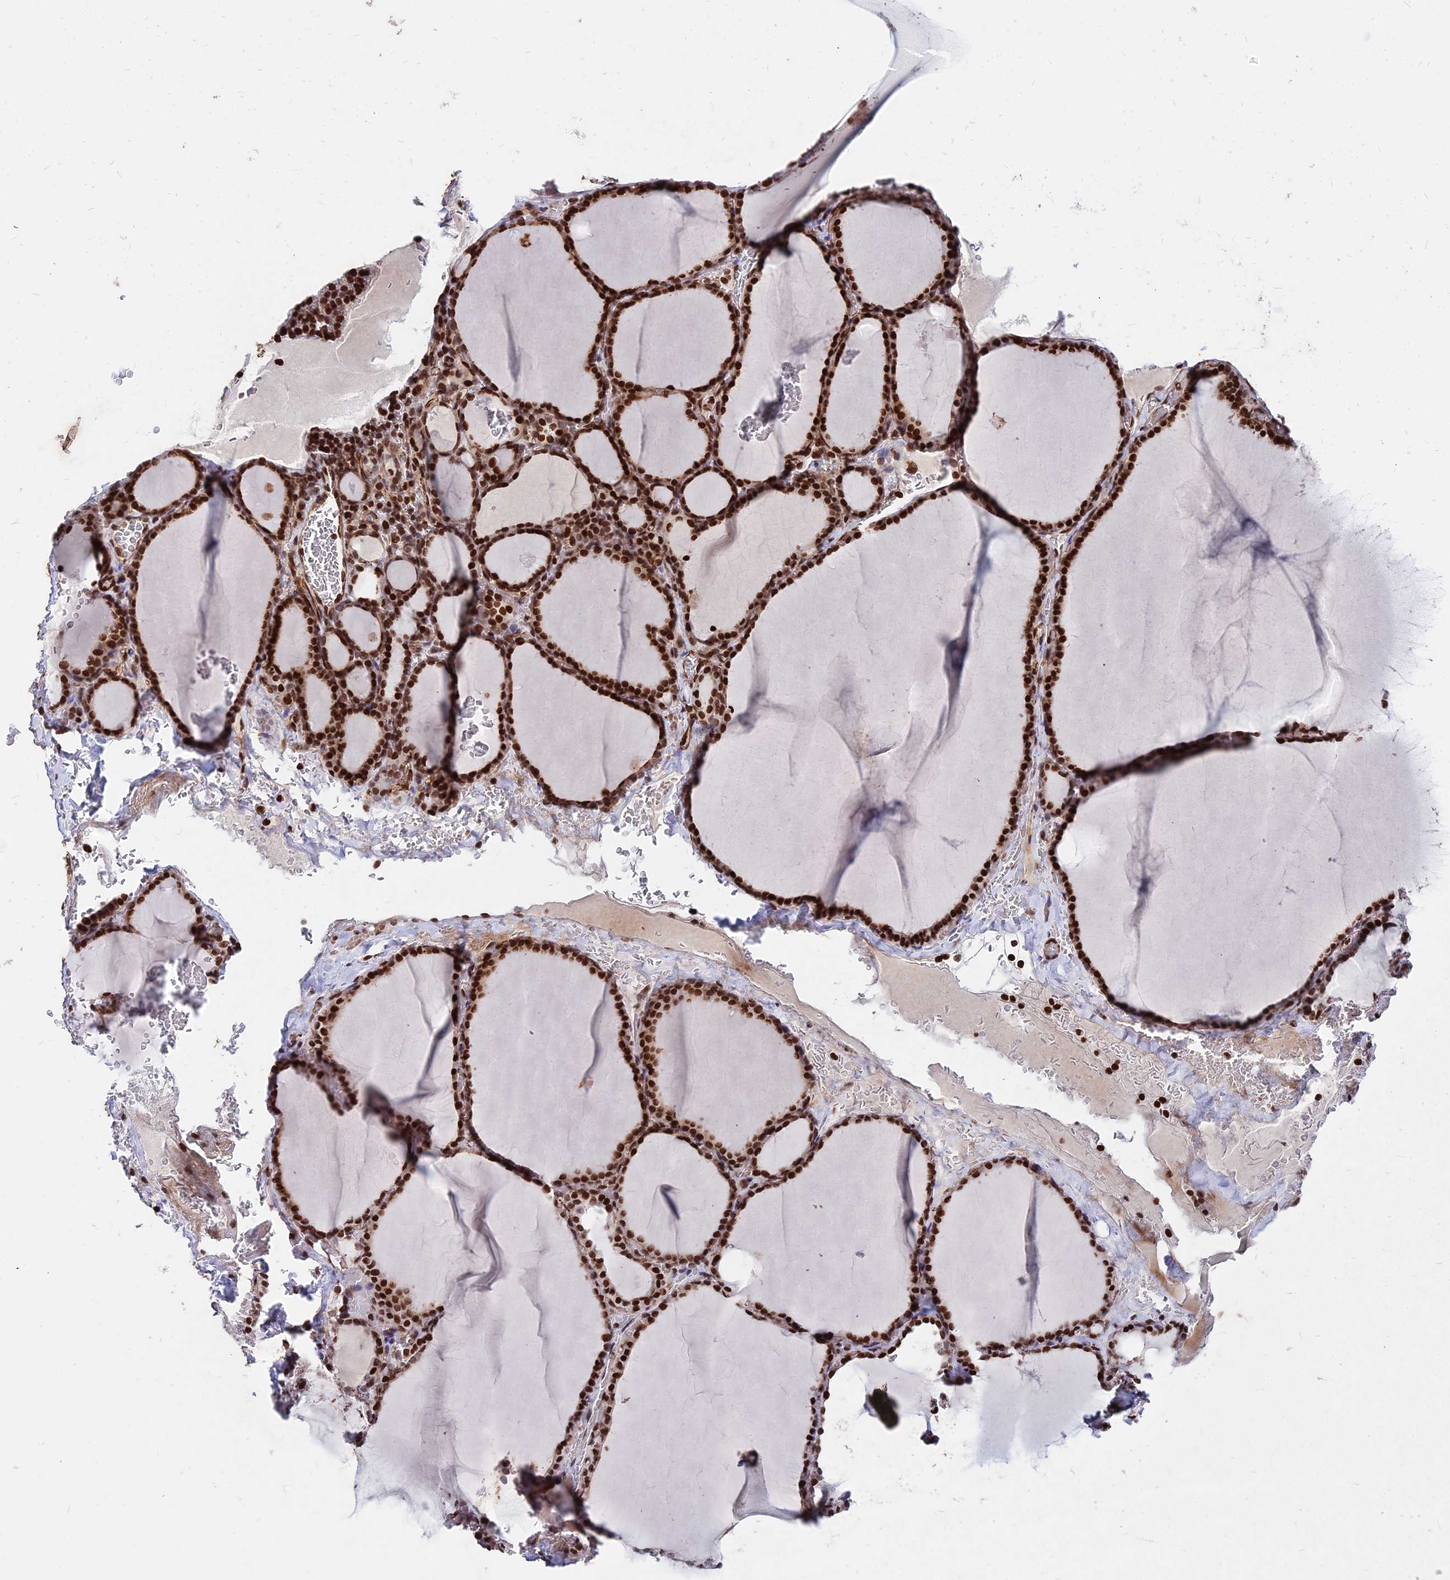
{"staining": {"intensity": "strong", "quantity": ">75%", "location": "nuclear"}, "tissue": "thyroid gland", "cell_type": "Glandular cells", "image_type": "normal", "snomed": [{"axis": "morphology", "description": "Normal tissue, NOS"}, {"axis": "topography", "description": "Thyroid gland"}], "caption": "Immunohistochemical staining of normal human thyroid gland exhibits high levels of strong nuclear expression in about >75% of glandular cells.", "gene": "NYAP2", "patient": {"sex": "female", "age": 39}}